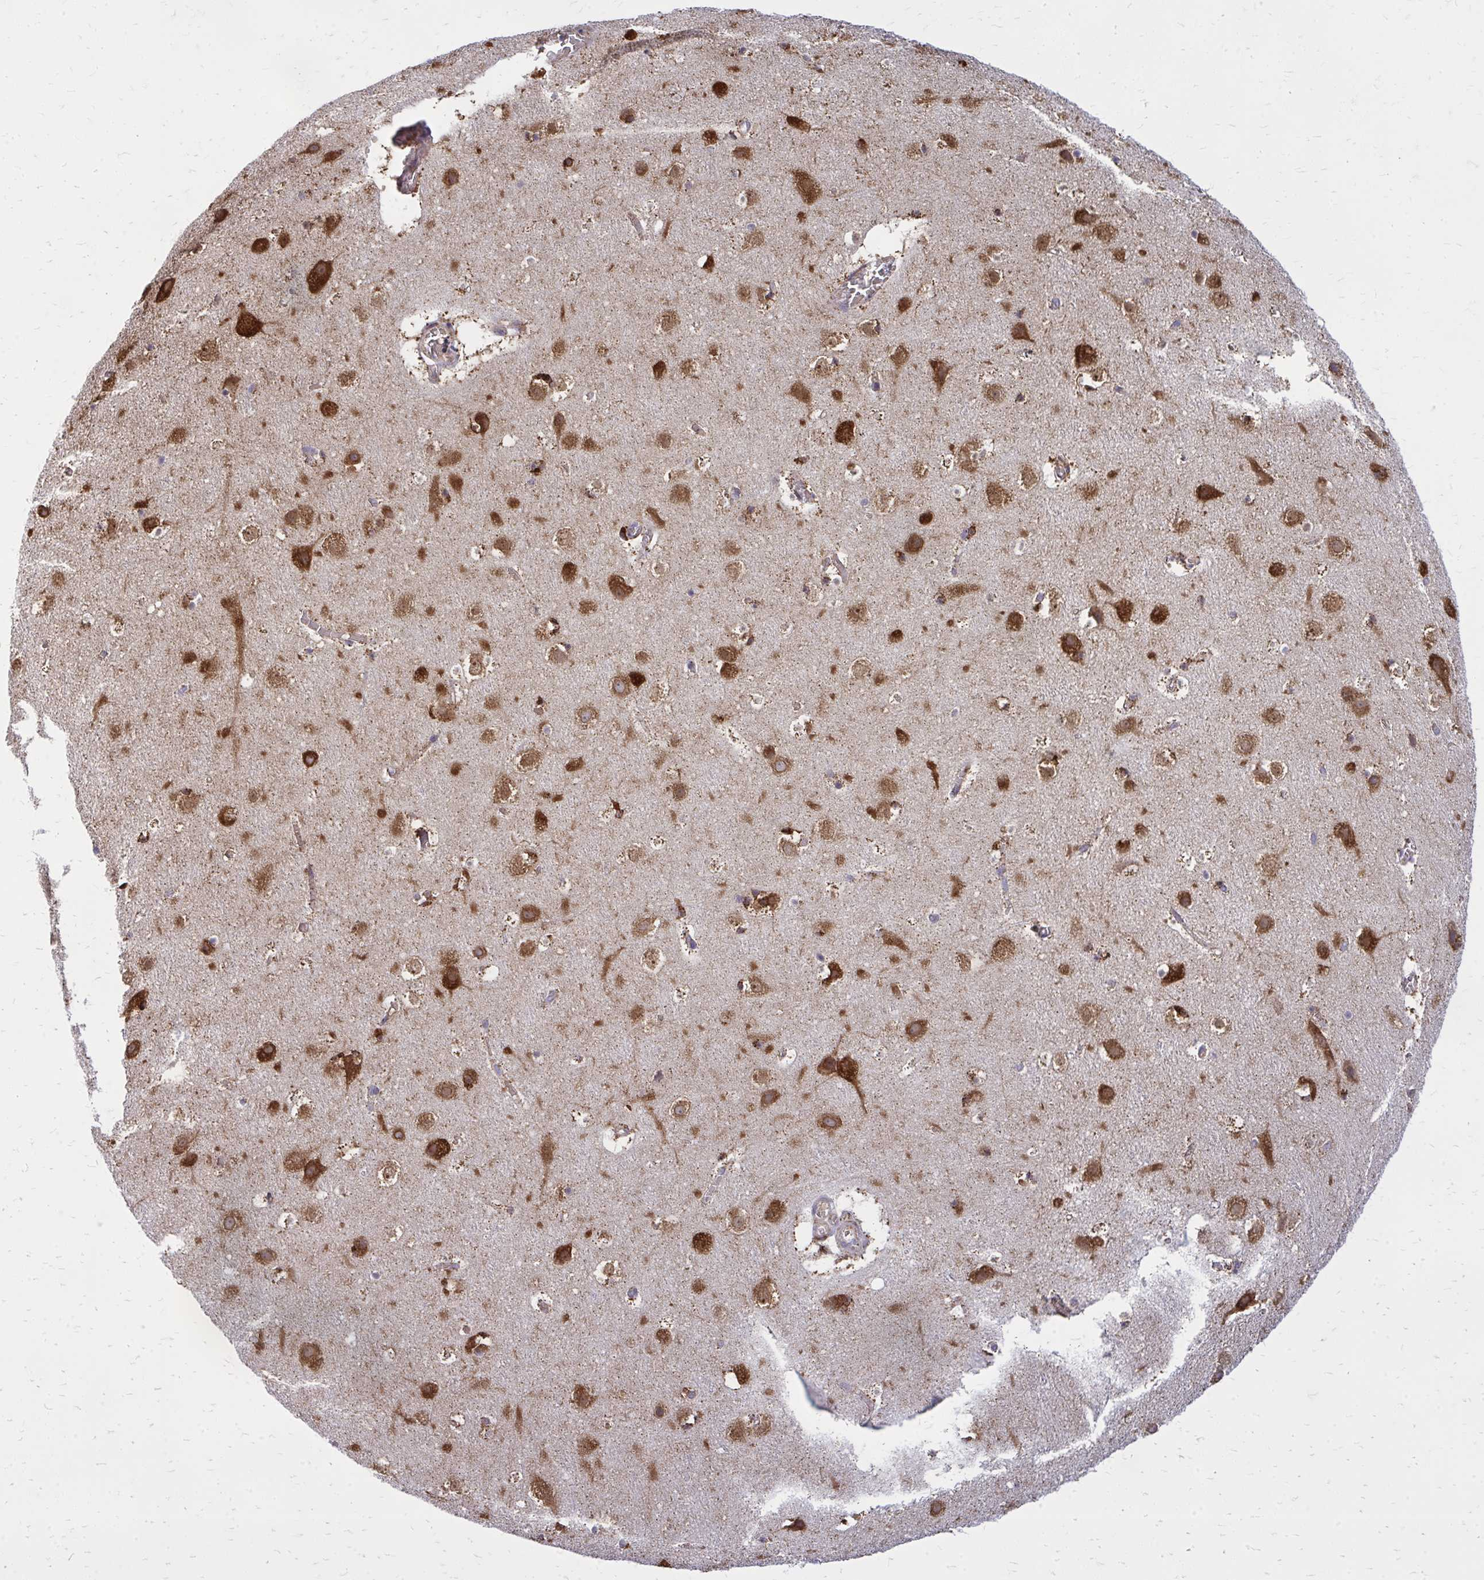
{"staining": {"intensity": "weak", "quantity": "25%-75%", "location": "cytoplasmic/membranous"}, "tissue": "cerebral cortex", "cell_type": "Endothelial cells", "image_type": "normal", "snomed": [{"axis": "morphology", "description": "Normal tissue, NOS"}, {"axis": "topography", "description": "Cerebral cortex"}], "caption": "A high-resolution micrograph shows IHC staining of benign cerebral cortex, which demonstrates weak cytoplasmic/membranous staining in approximately 25%-75% of endothelial cells.", "gene": "PDK4", "patient": {"sex": "female", "age": 42}}